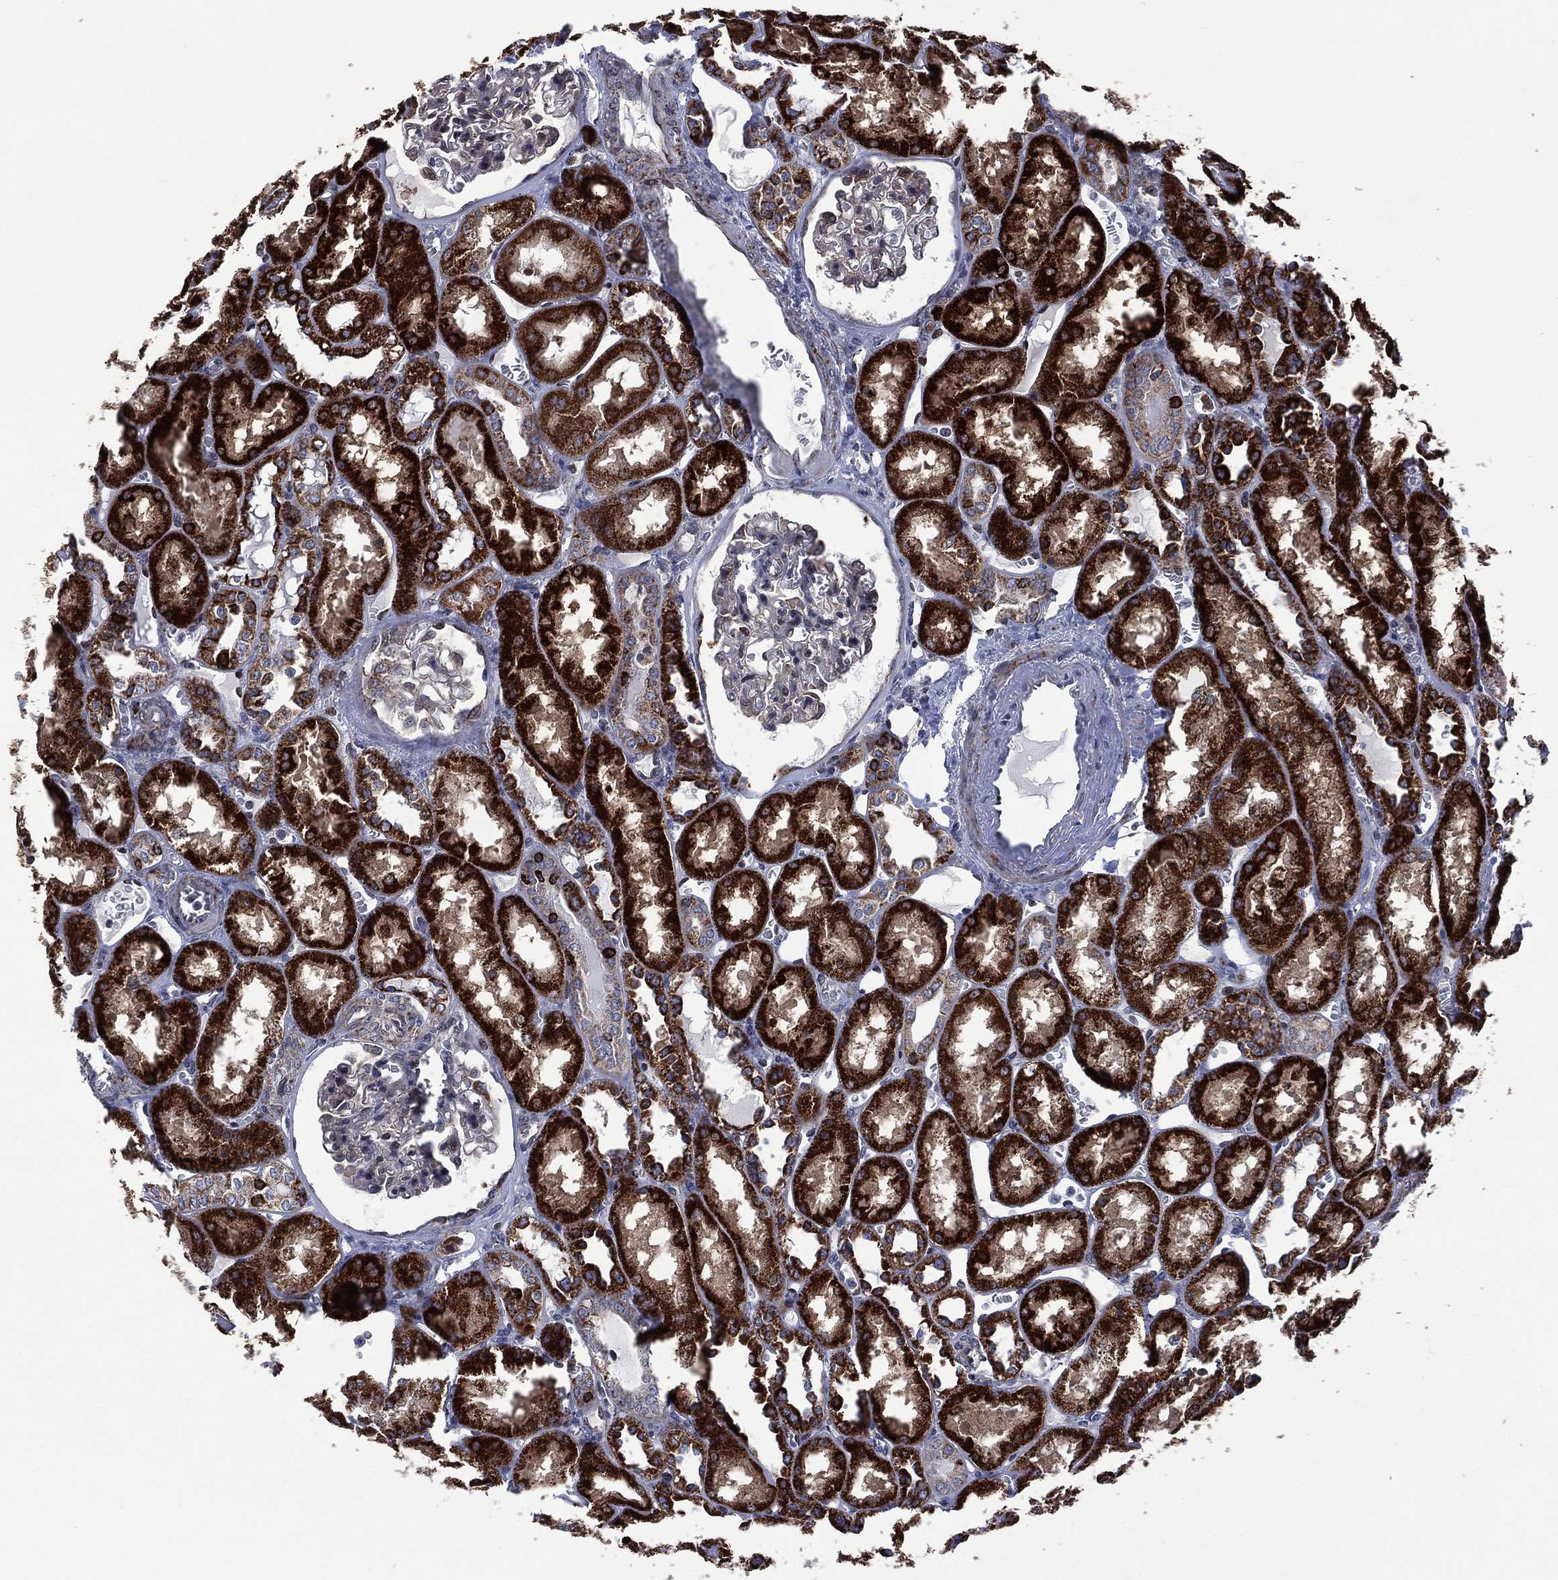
{"staining": {"intensity": "weak", "quantity": "<25%", "location": "cytoplasmic/membranous"}, "tissue": "kidney", "cell_type": "Cells in glomeruli", "image_type": "normal", "snomed": [{"axis": "morphology", "description": "Normal tissue, NOS"}, {"axis": "topography", "description": "Kidney"}], "caption": "An image of human kidney is negative for staining in cells in glomeruli. (DAB (3,3'-diaminobenzidine) IHC visualized using brightfield microscopy, high magnification).", "gene": "HTD2", "patient": {"sex": "male", "age": 73}}